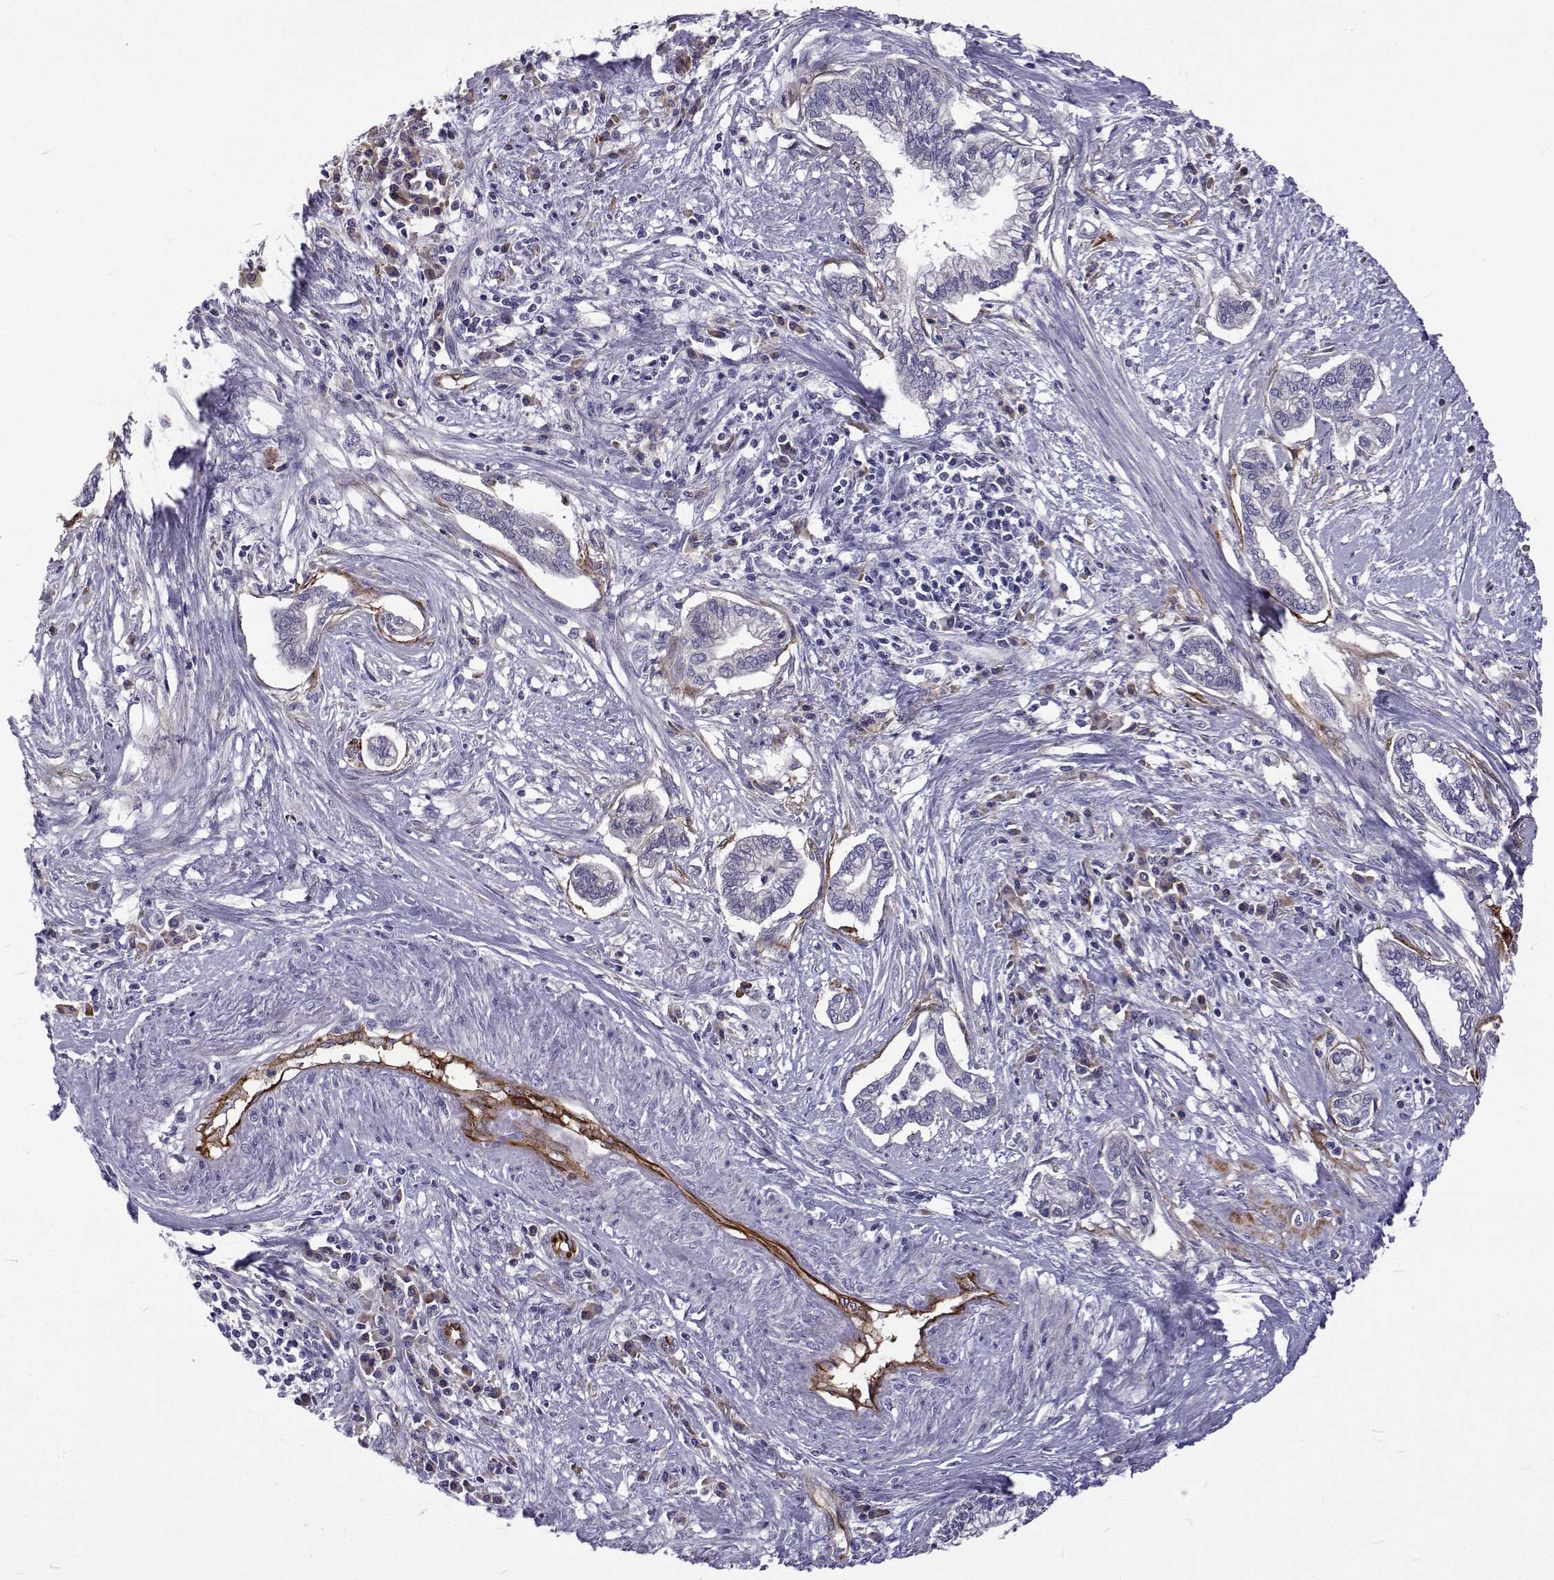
{"staining": {"intensity": "negative", "quantity": "none", "location": "none"}, "tissue": "cervical cancer", "cell_type": "Tumor cells", "image_type": "cancer", "snomed": [{"axis": "morphology", "description": "Adenocarcinoma, NOS"}, {"axis": "topography", "description": "Cervix"}], "caption": "A high-resolution image shows immunohistochemistry (IHC) staining of adenocarcinoma (cervical), which exhibits no significant expression in tumor cells. (Stains: DAB immunohistochemistry with hematoxylin counter stain, Microscopy: brightfield microscopy at high magnification).", "gene": "NPR3", "patient": {"sex": "female", "age": 62}}